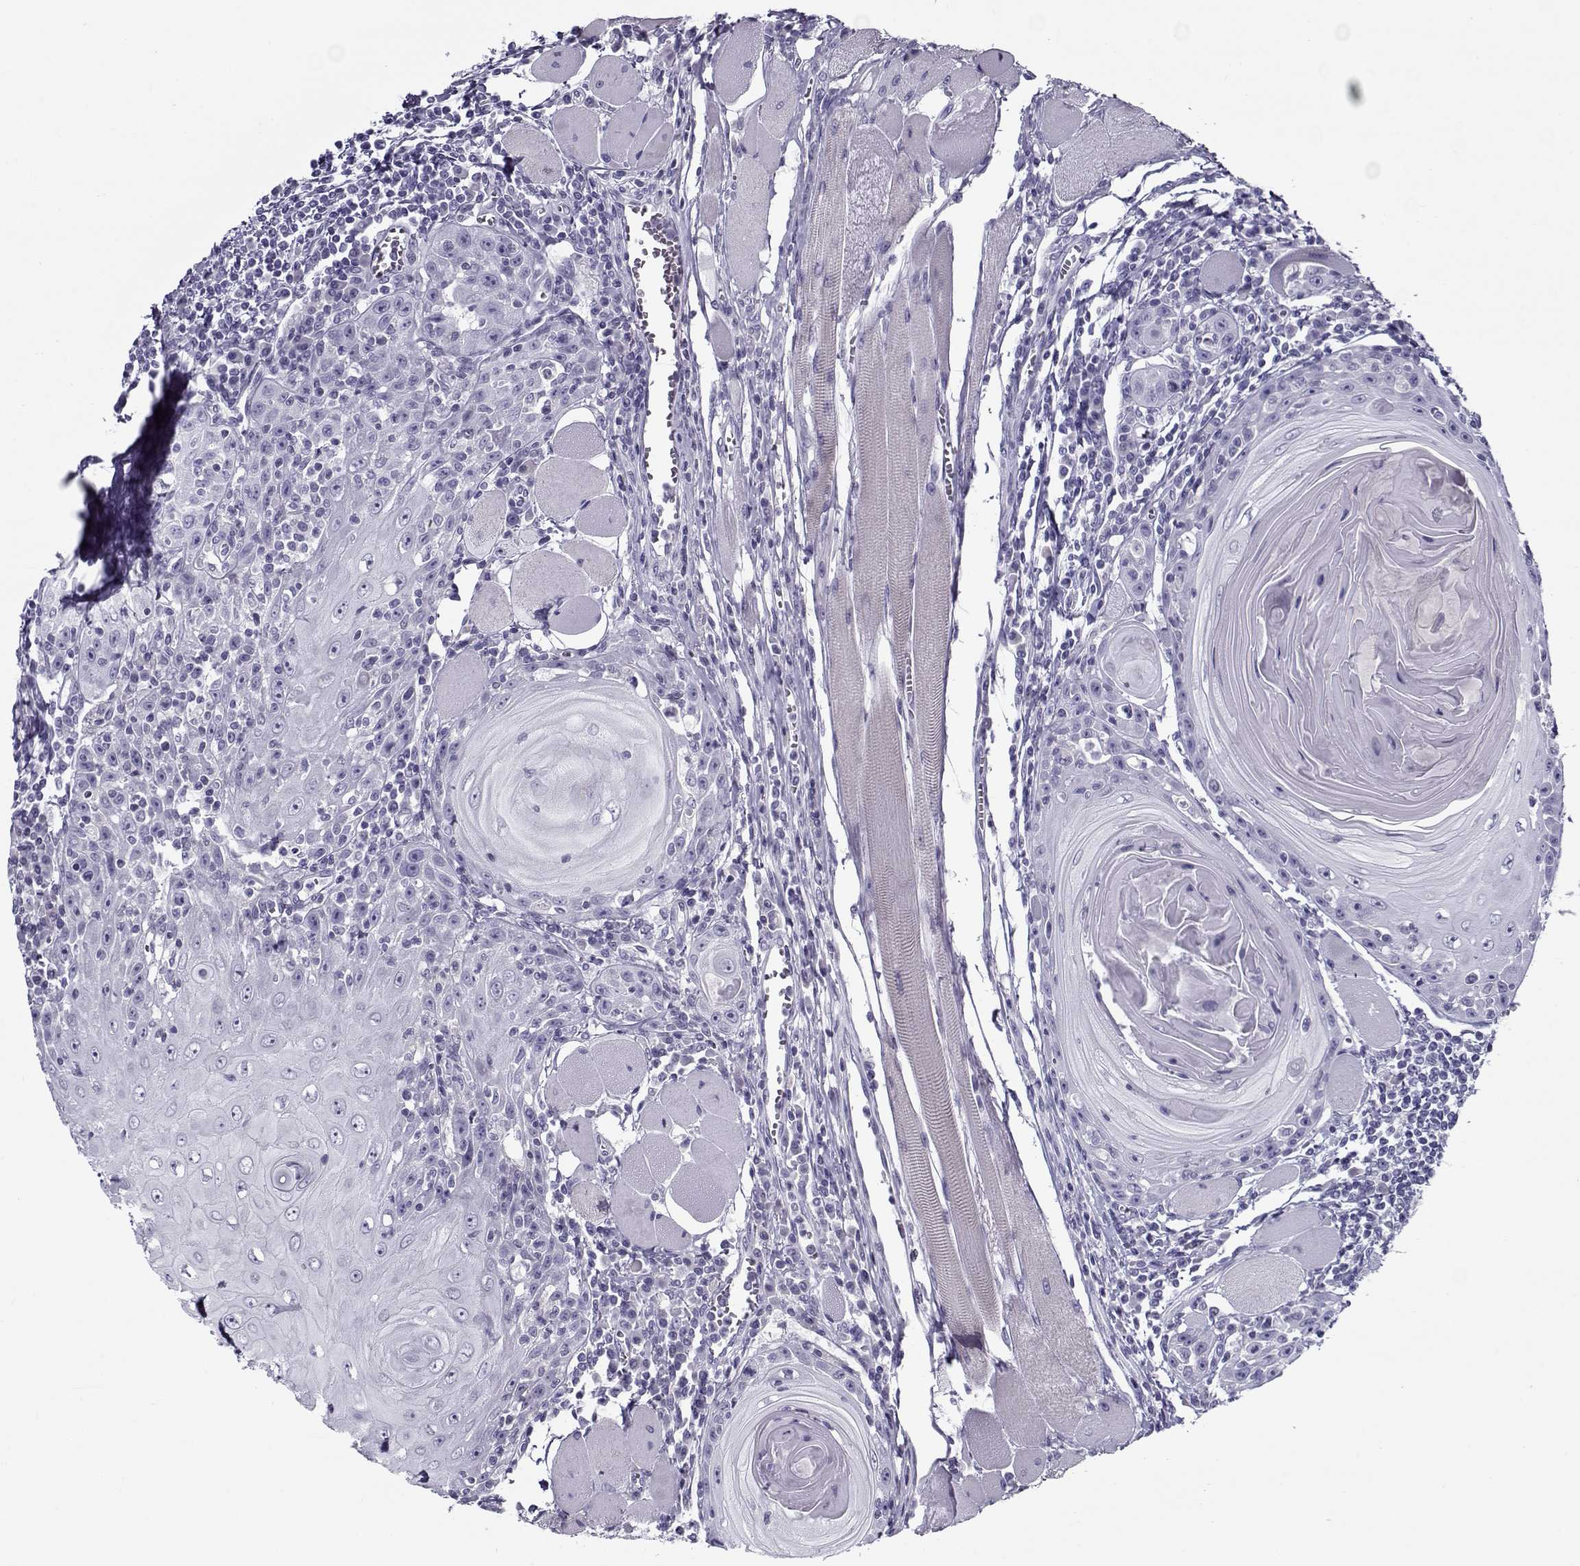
{"staining": {"intensity": "negative", "quantity": "none", "location": "none"}, "tissue": "head and neck cancer", "cell_type": "Tumor cells", "image_type": "cancer", "snomed": [{"axis": "morphology", "description": "Normal tissue, NOS"}, {"axis": "morphology", "description": "Squamous cell carcinoma, NOS"}, {"axis": "topography", "description": "Oral tissue"}, {"axis": "topography", "description": "Head-Neck"}], "caption": "The IHC image has no significant expression in tumor cells of squamous cell carcinoma (head and neck) tissue.", "gene": "GAGE2A", "patient": {"sex": "male", "age": 52}}